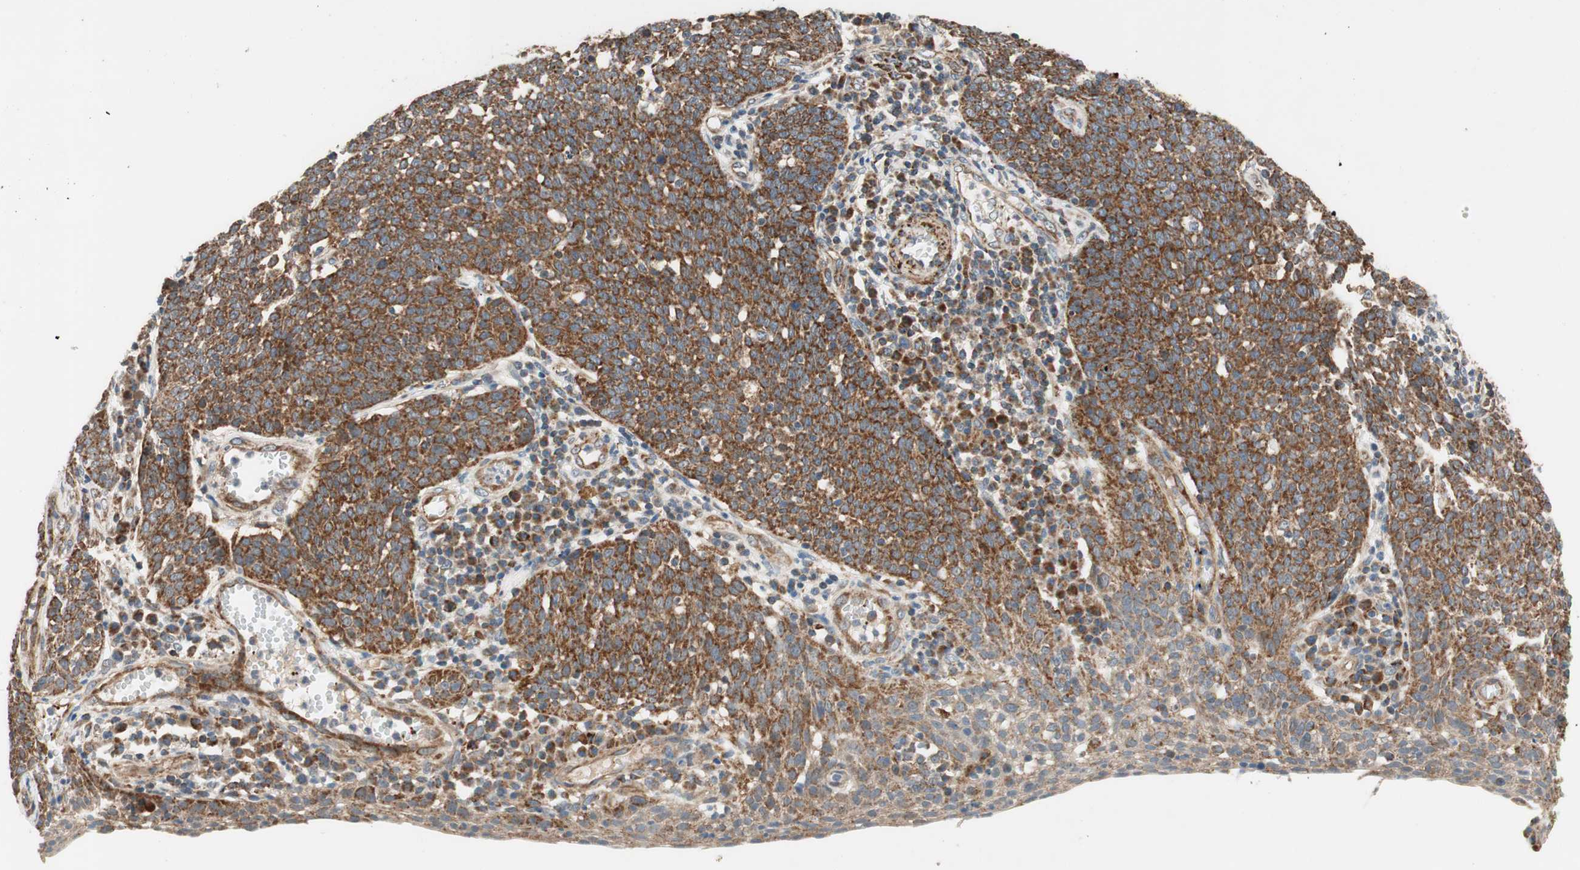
{"staining": {"intensity": "strong", "quantity": ">75%", "location": "cytoplasmic/membranous"}, "tissue": "cervical cancer", "cell_type": "Tumor cells", "image_type": "cancer", "snomed": [{"axis": "morphology", "description": "Squamous cell carcinoma, NOS"}, {"axis": "topography", "description": "Cervix"}], "caption": "Protein staining of squamous cell carcinoma (cervical) tissue displays strong cytoplasmic/membranous positivity in about >75% of tumor cells. The staining was performed using DAB to visualize the protein expression in brown, while the nuclei were stained in blue with hematoxylin (Magnification: 20x).", "gene": "AKAP1", "patient": {"sex": "female", "age": 34}}